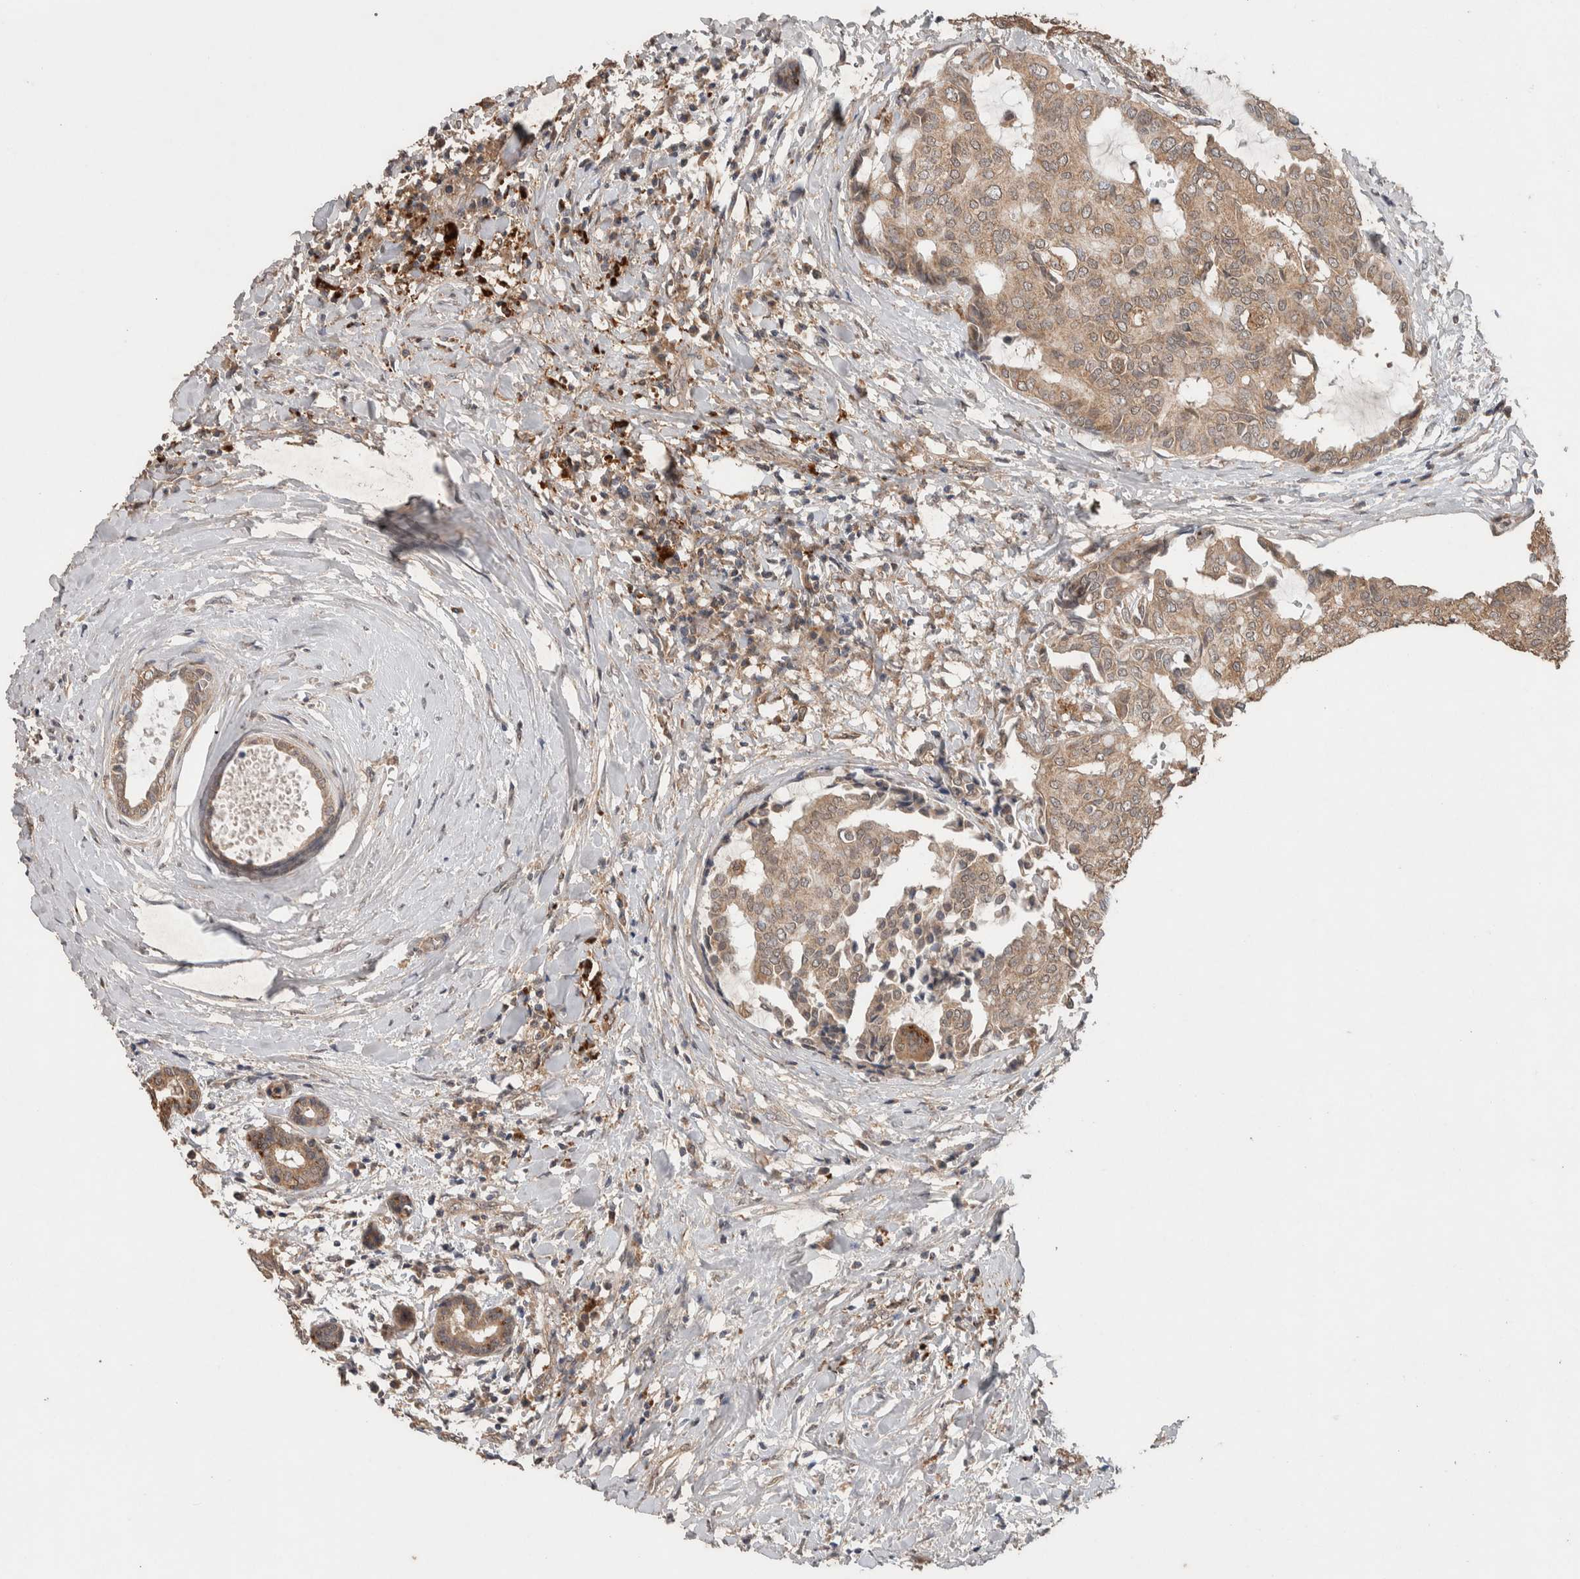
{"staining": {"intensity": "weak", "quantity": ">75%", "location": "cytoplasmic/membranous"}, "tissue": "head and neck cancer", "cell_type": "Tumor cells", "image_type": "cancer", "snomed": [{"axis": "morphology", "description": "Adenocarcinoma, NOS"}, {"axis": "topography", "description": "Salivary gland"}, {"axis": "topography", "description": "Head-Neck"}], "caption": "Immunohistochemistry histopathology image of neoplastic tissue: head and neck adenocarcinoma stained using immunohistochemistry displays low levels of weak protein expression localized specifically in the cytoplasmic/membranous of tumor cells, appearing as a cytoplasmic/membranous brown color.", "gene": "KCNJ5", "patient": {"sex": "female", "age": 59}}